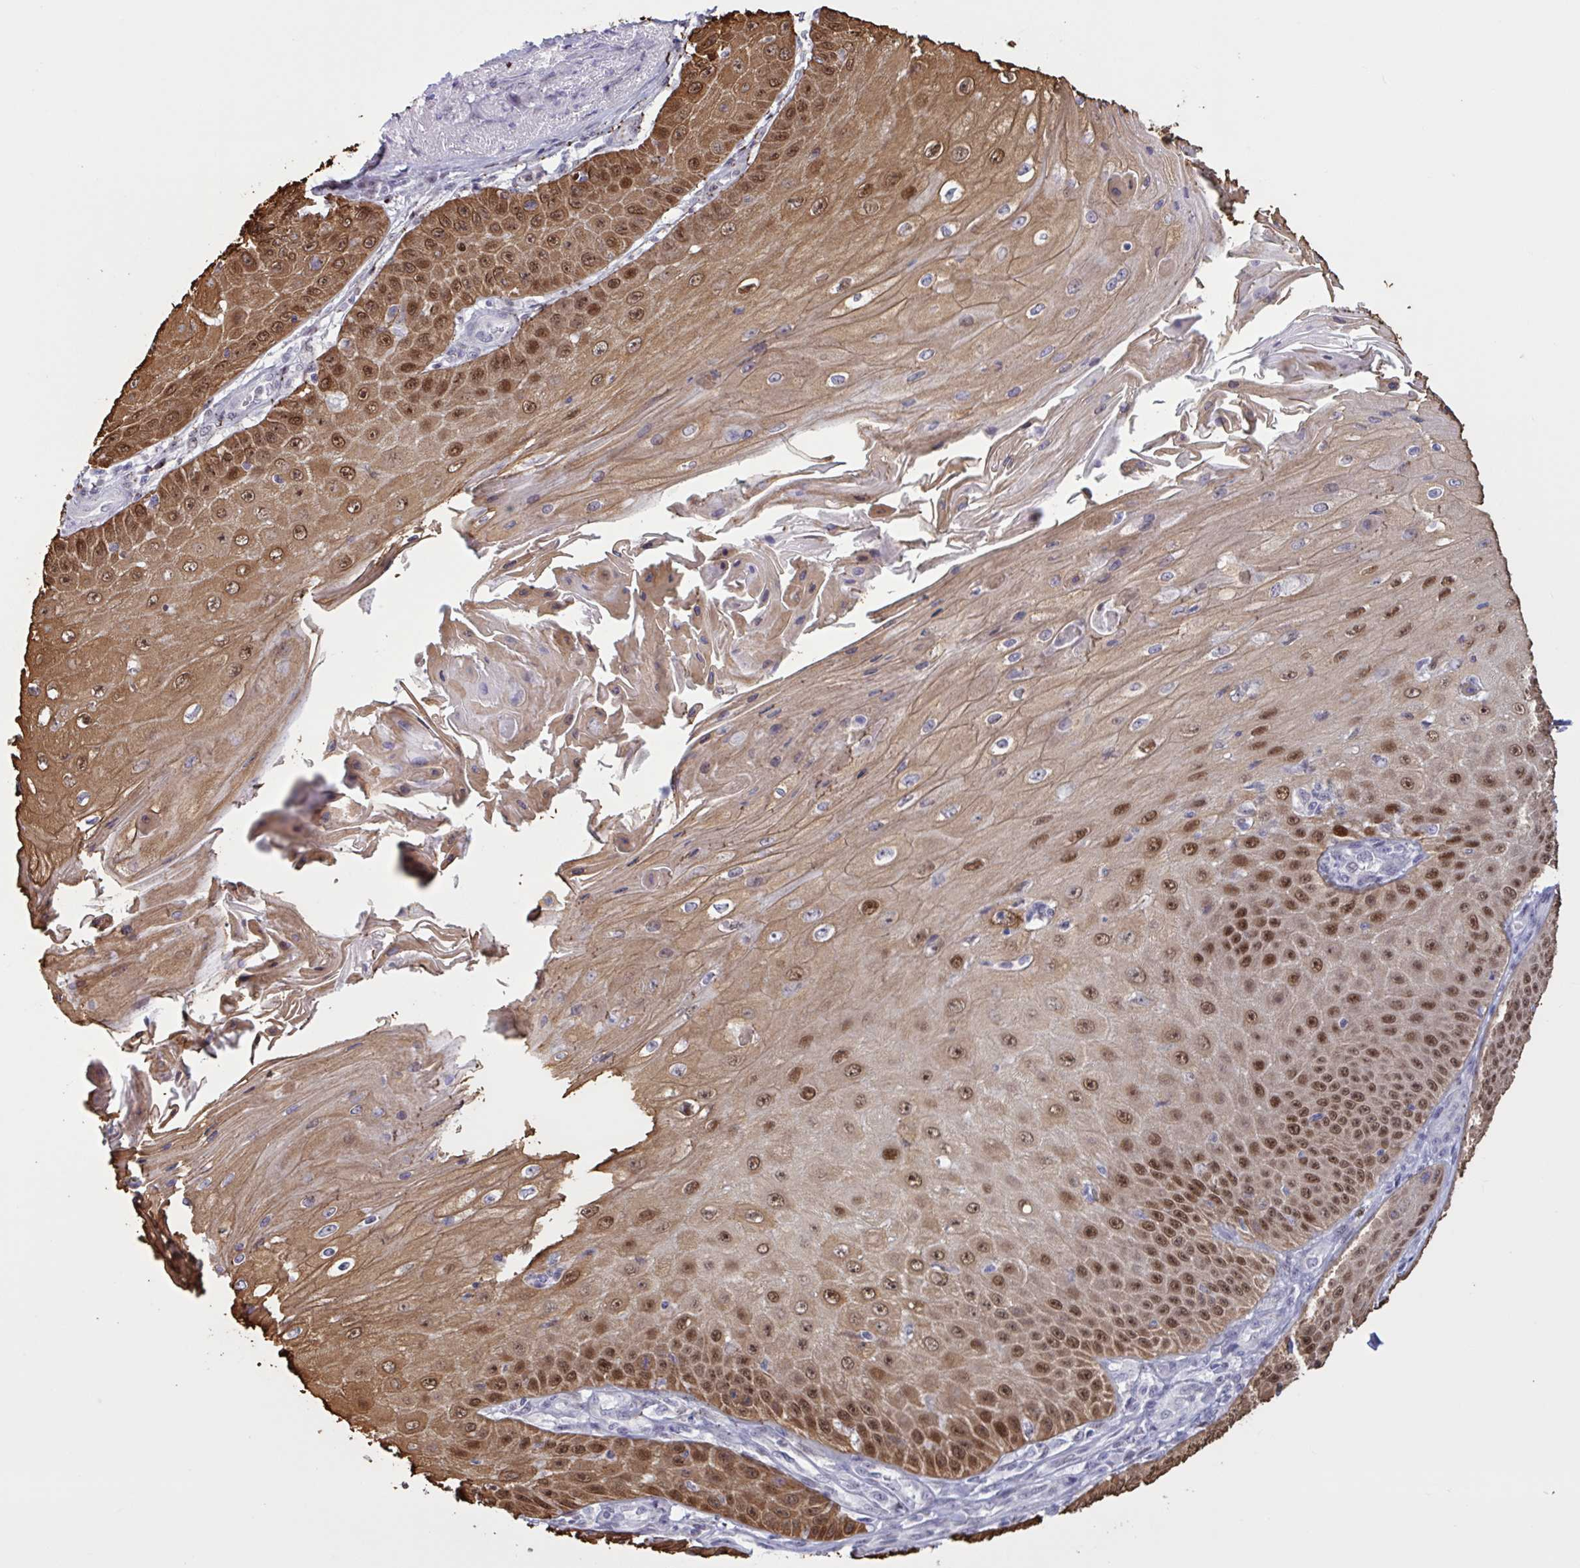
{"staining": {"intensity": "strong", "quantity": ">75%", "location": "cytoplasmic/membranous,nuclear"}, "tissue": "skin cancer", "cell_type": "Tumor cells", "image_type": "cancer", "snomed": [{"axis": "morphology", "description": "Squamous cell carcinoma, NOS"}, {"axis": "topography", "description": "Skin"}], "caption": "A brown stain shows strong cytoplasmic/membranous and nuclear positivity of a protein in human skin cancer (squamous cell carcinoma) tumor cells. Nuclei are stained in blue.", "gene": "PRMT6", "patient": {"sex": "male", "age": 70}}